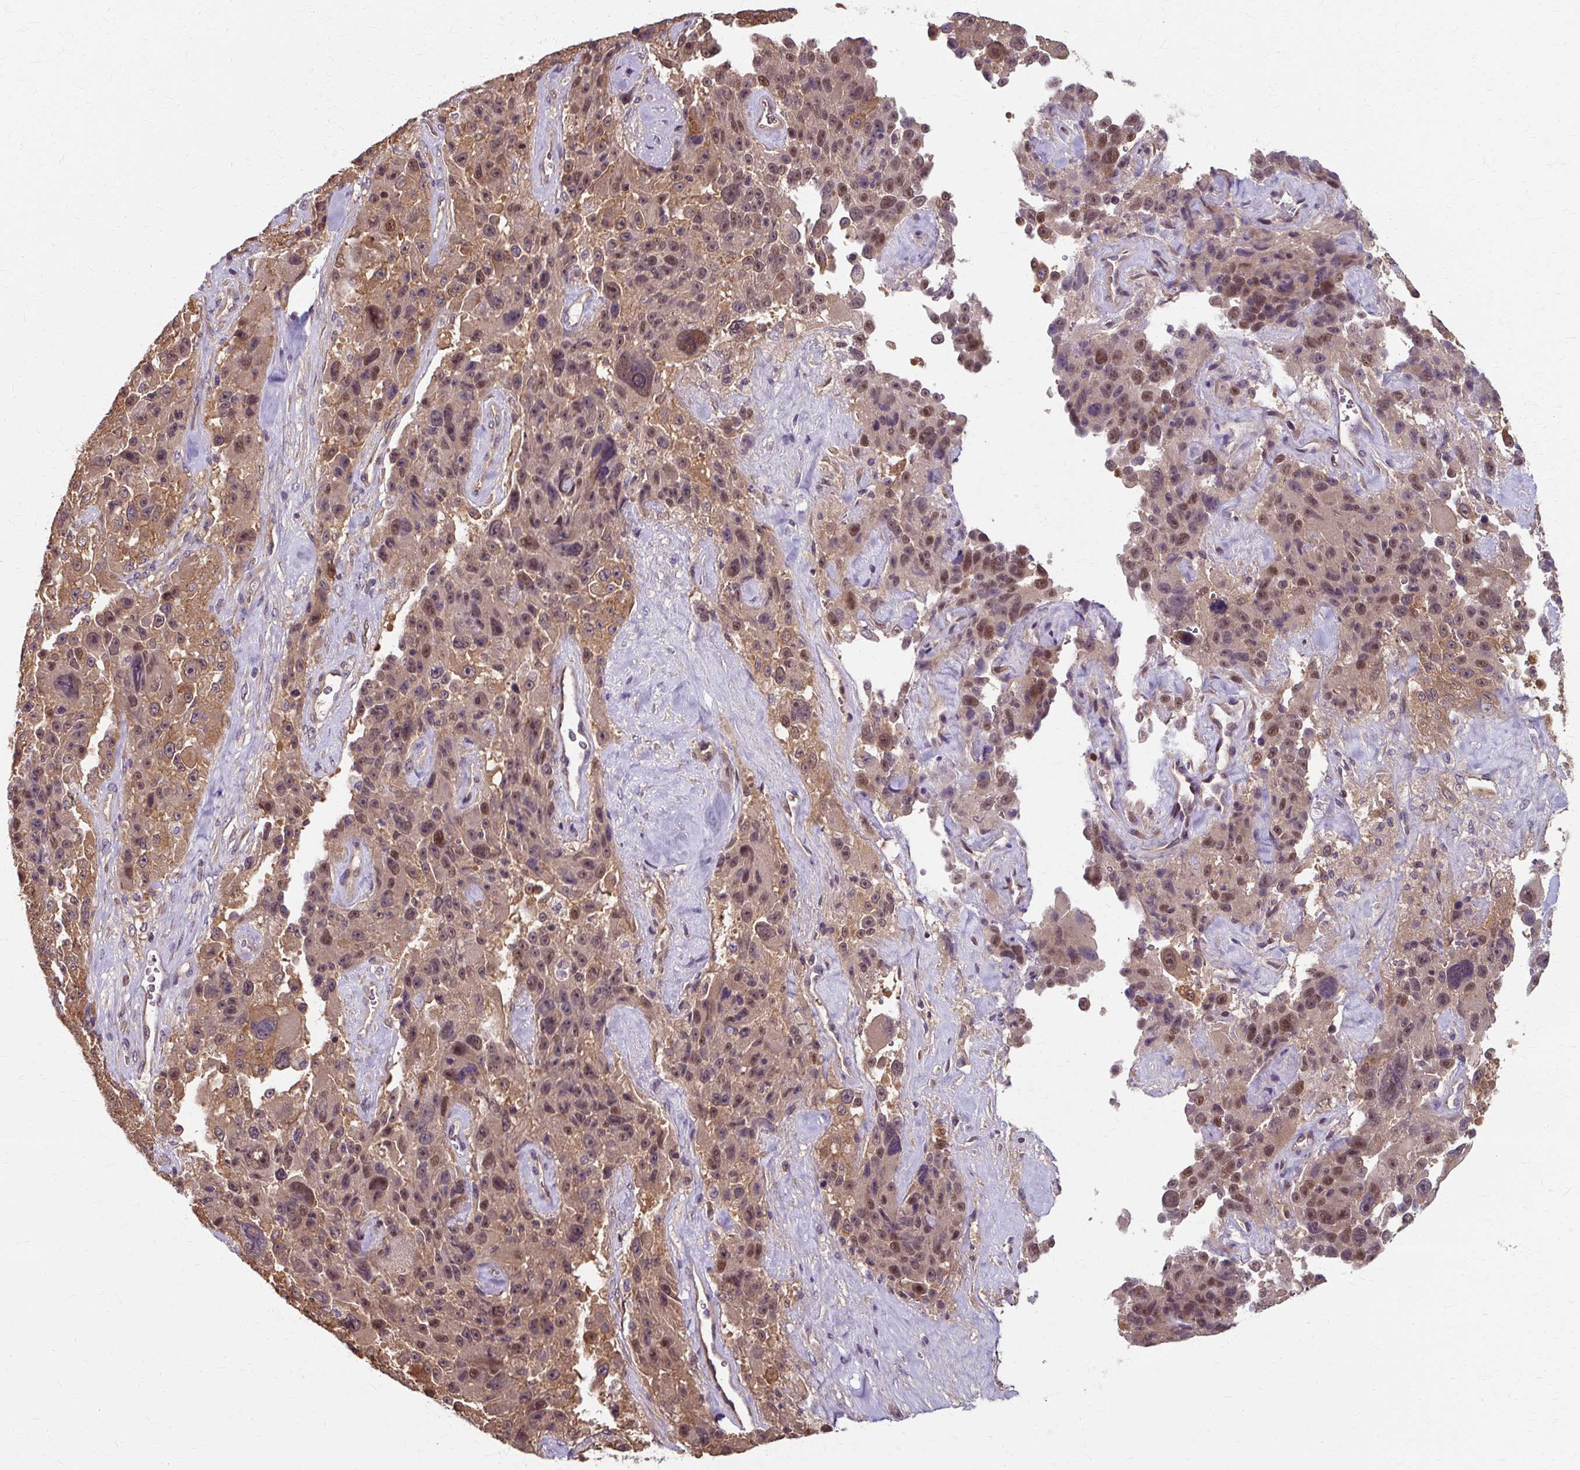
{"staining": {"intensity": "moderate", "quantity": ">75%", "location": "cytoplasmic/membranous,nuclear"}, "tissue": "melanoma", "cell_type": "Tumor cells", "image_type": "cancer", "snomed": [{"axis": "morphology", "description": "Malignant melanoma, Metastatic site"}, {"axis": "topography", "description": "Lymph node"}], "caption": "This is an image of IHC staining of malignant melanoma (metastatic site), which shows moderate staining in the cytoplasmic/membranous and nuclear of tumor cells.", "gene": "ZNF555", "patient": {"sex": "male", "age": 62}}